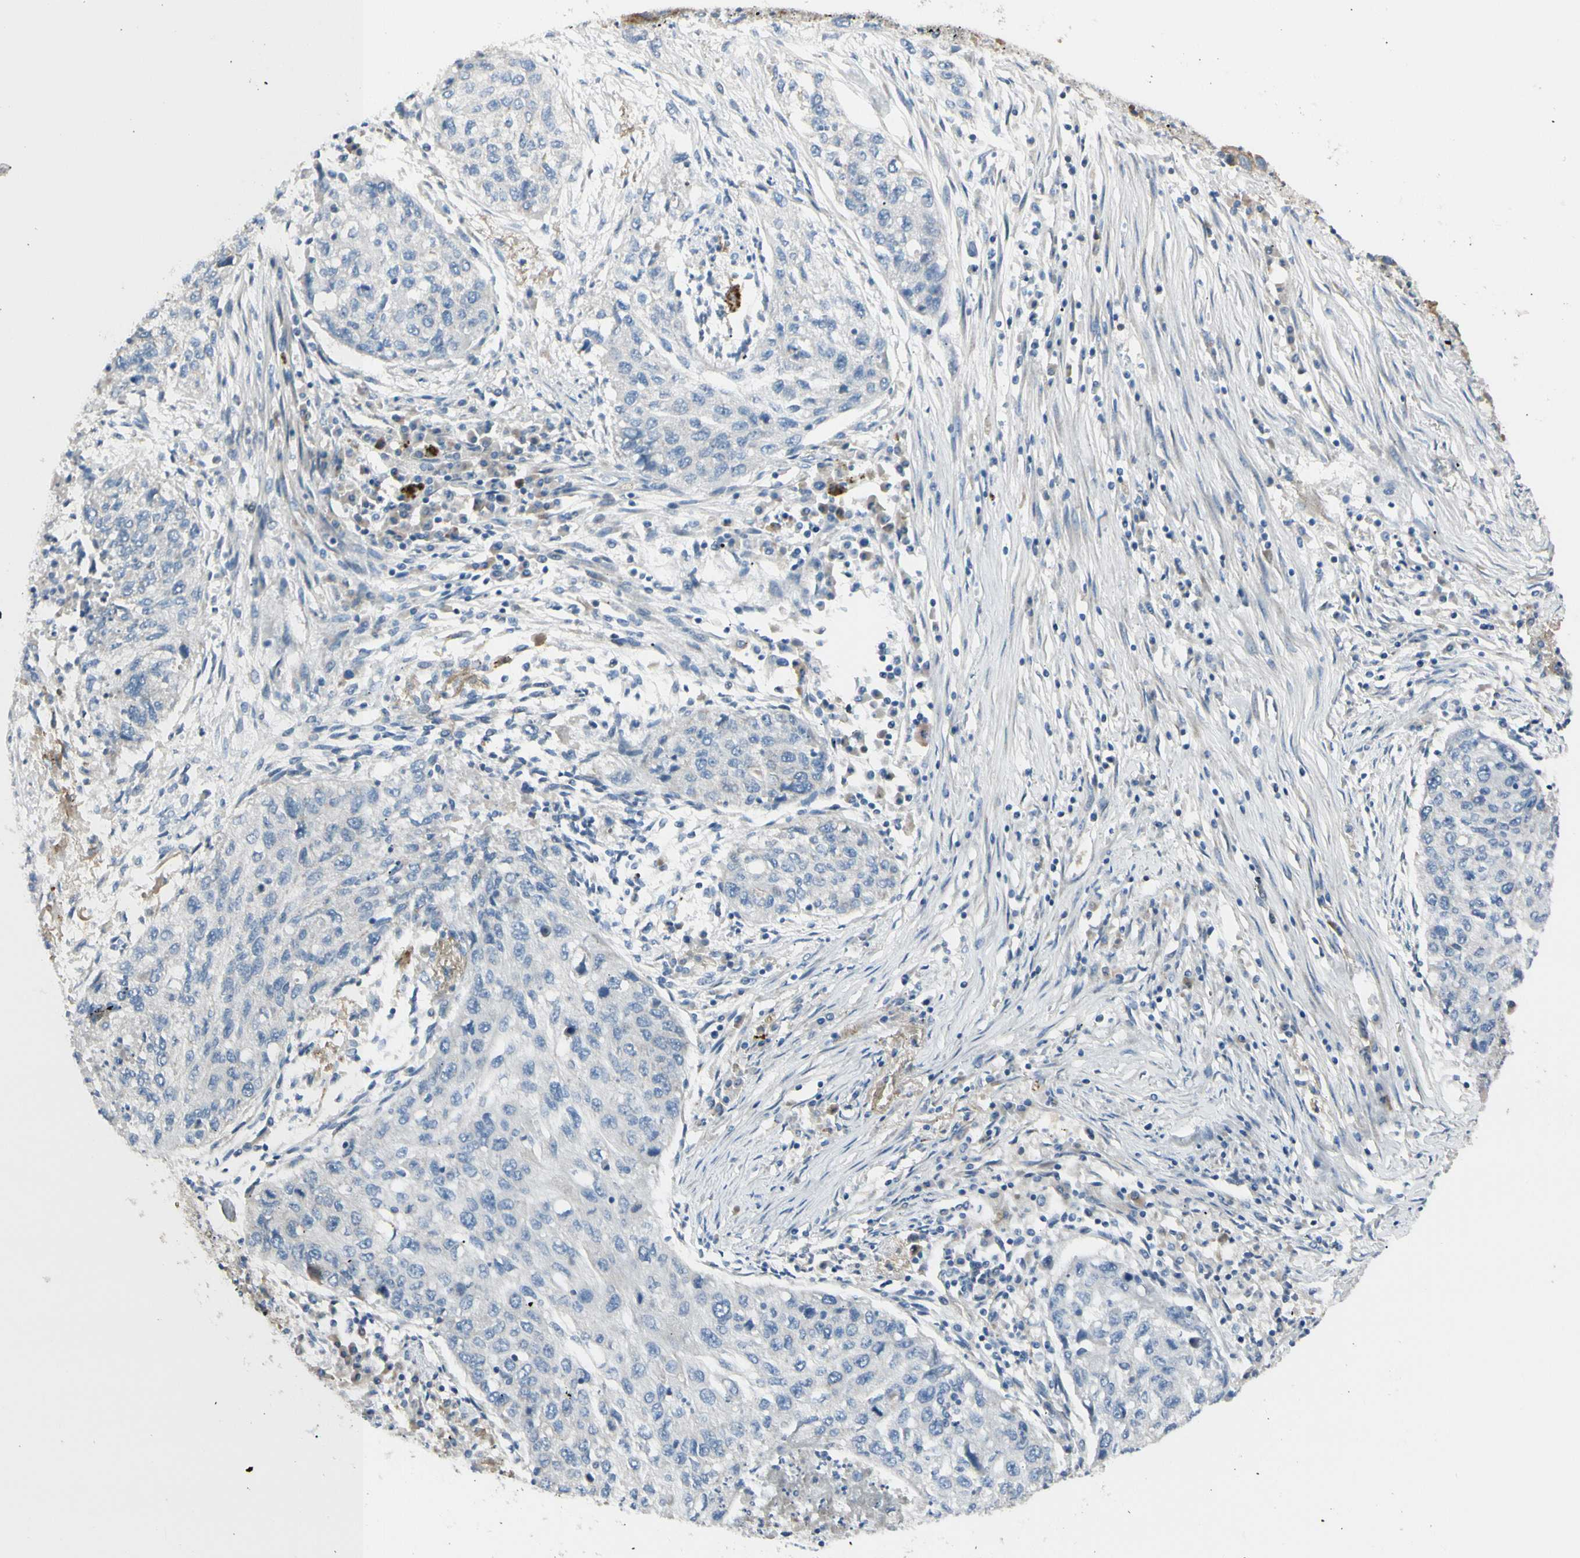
{"staining": {"intensity": "negative", "quantity": "none", "location": "none"}, "tissue": "lung cancer", "cell_type": "Tumor cells", "image_type": "cancer", "snomed": [{"axis": "morphology", "description": "Squamous cell carcinoma, NOS"}, {"axis": "topography", "description": "Lung"}], "caption": "Immunohistochemical staining of human lung cancer displays no significant expression in tumor cells.", "gene": "EPHA3", "patient": {"sex": "female", "age": 63}}